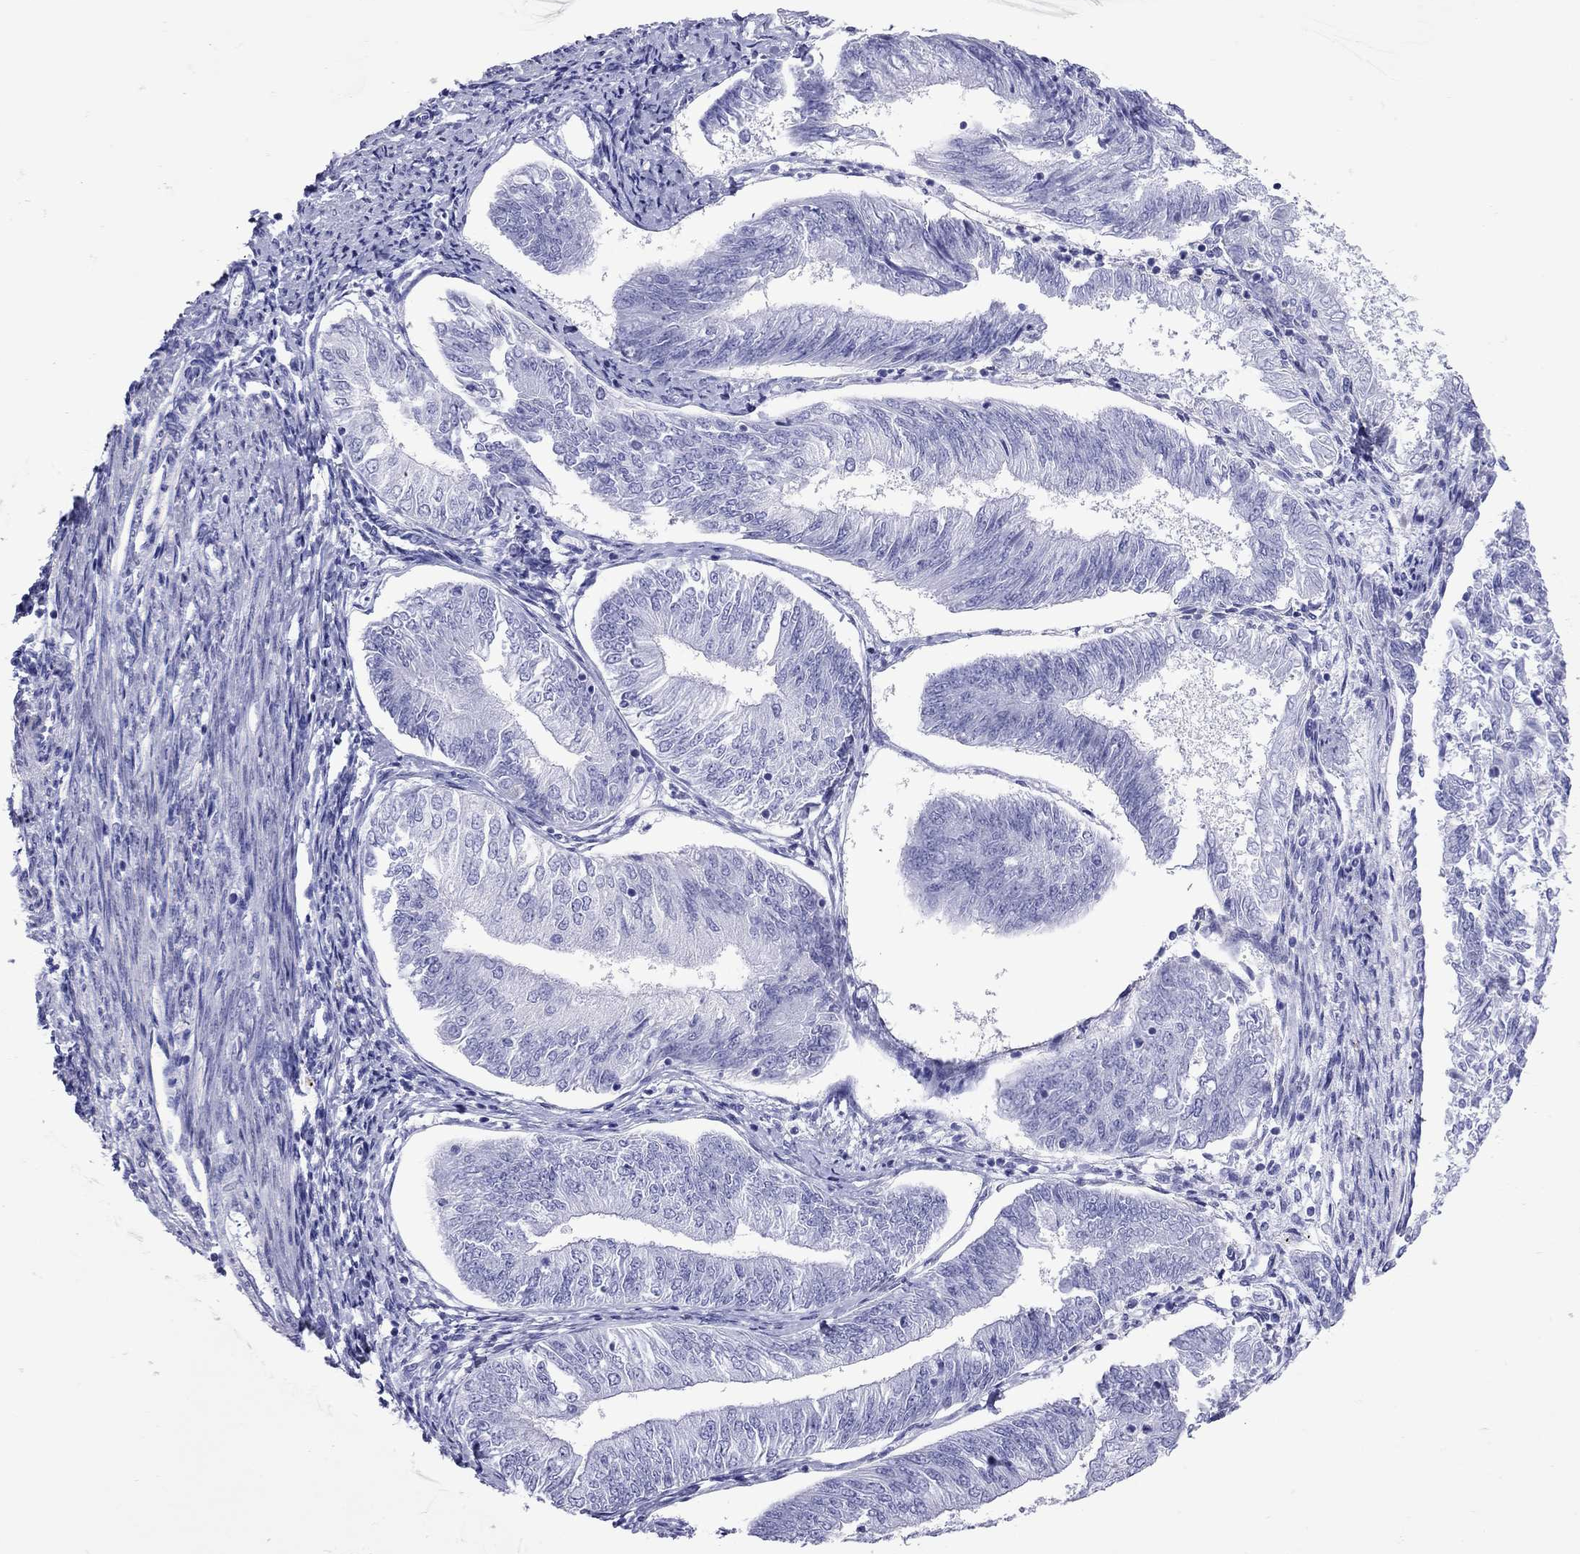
{"staining": {"intensity": "negative", "quantity": "none", "location": "none"}, "tissue": "endometrial cancer", "cell_type": "Tumor cells", "image_type": "cancer", "snomed": [{"axis": "morphology", "description": "Adenocarcinoma, NOS"}, {"axis": "topography", "description": "Endometrium"}], "caption": "IHC histopathology image of human endometrial cancer stained for a protein (brown), which displays no positivity in tumor cells.", "gene": "GRIA2", "patient": {"sex": "female", "age": 58}}